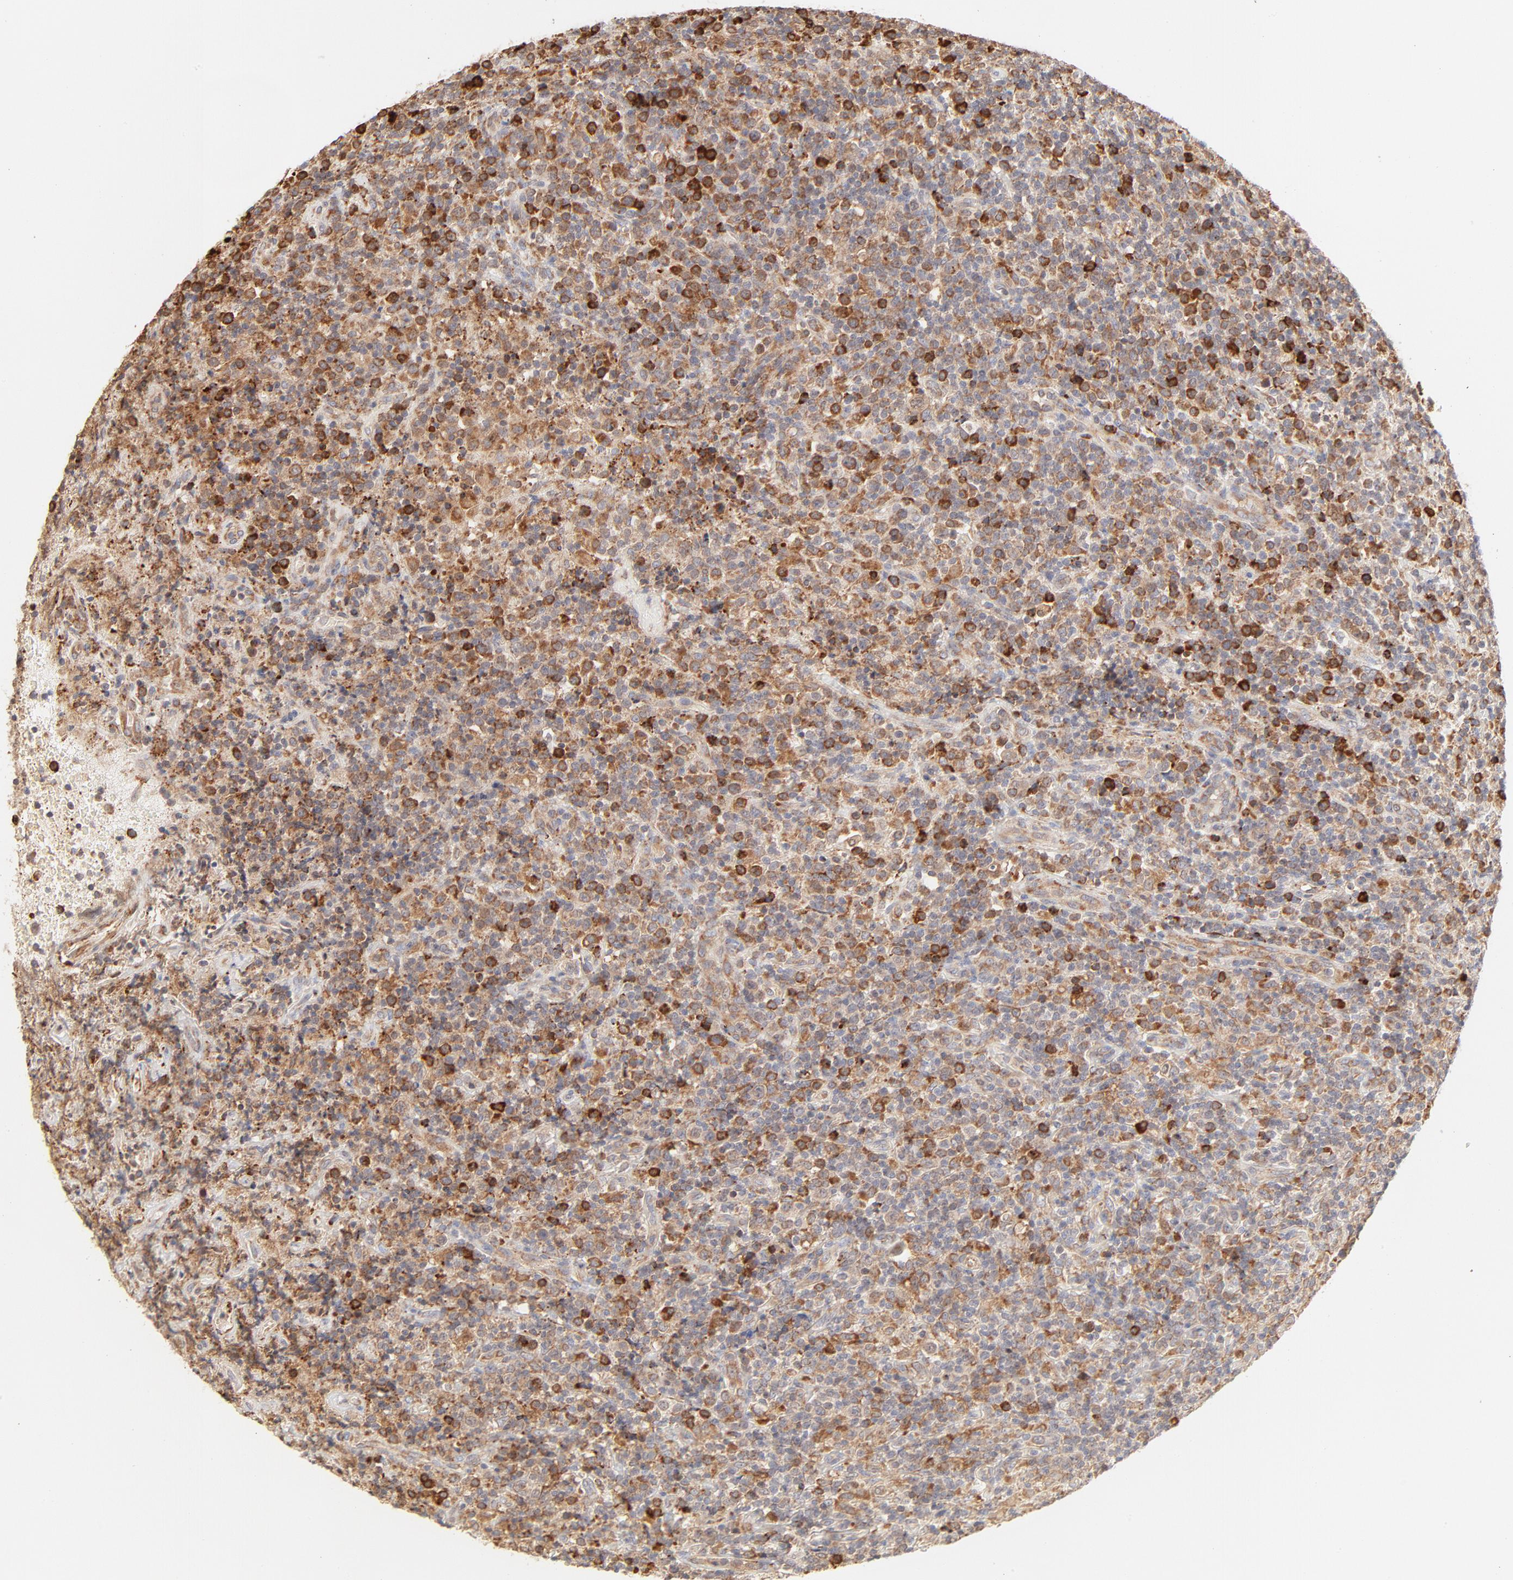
{"staining": {"intensity": "strong", "quantity": "25%-75%", "location": "cytoplasmic/membranous"}, "tissue": "lymphoma", "cell_type": "Tumor cells", "image_type": "cancer", "snomed": [{"axis": "morphology", "description": "Hodgkin's disease, NOS"}, {"axis": "topography", "description": "Lymph node"}], "caption": "Immunohistochemistry (IHC) (DAB (3,3'-diaminobenzidine)) staining of human lymphoma demonstrates strong cytoplasmic/membranous protein positivity in about 25%-75% of tumor cells.", "gene": "PARP12", "patient": {"sex": "male", "age": 65}}